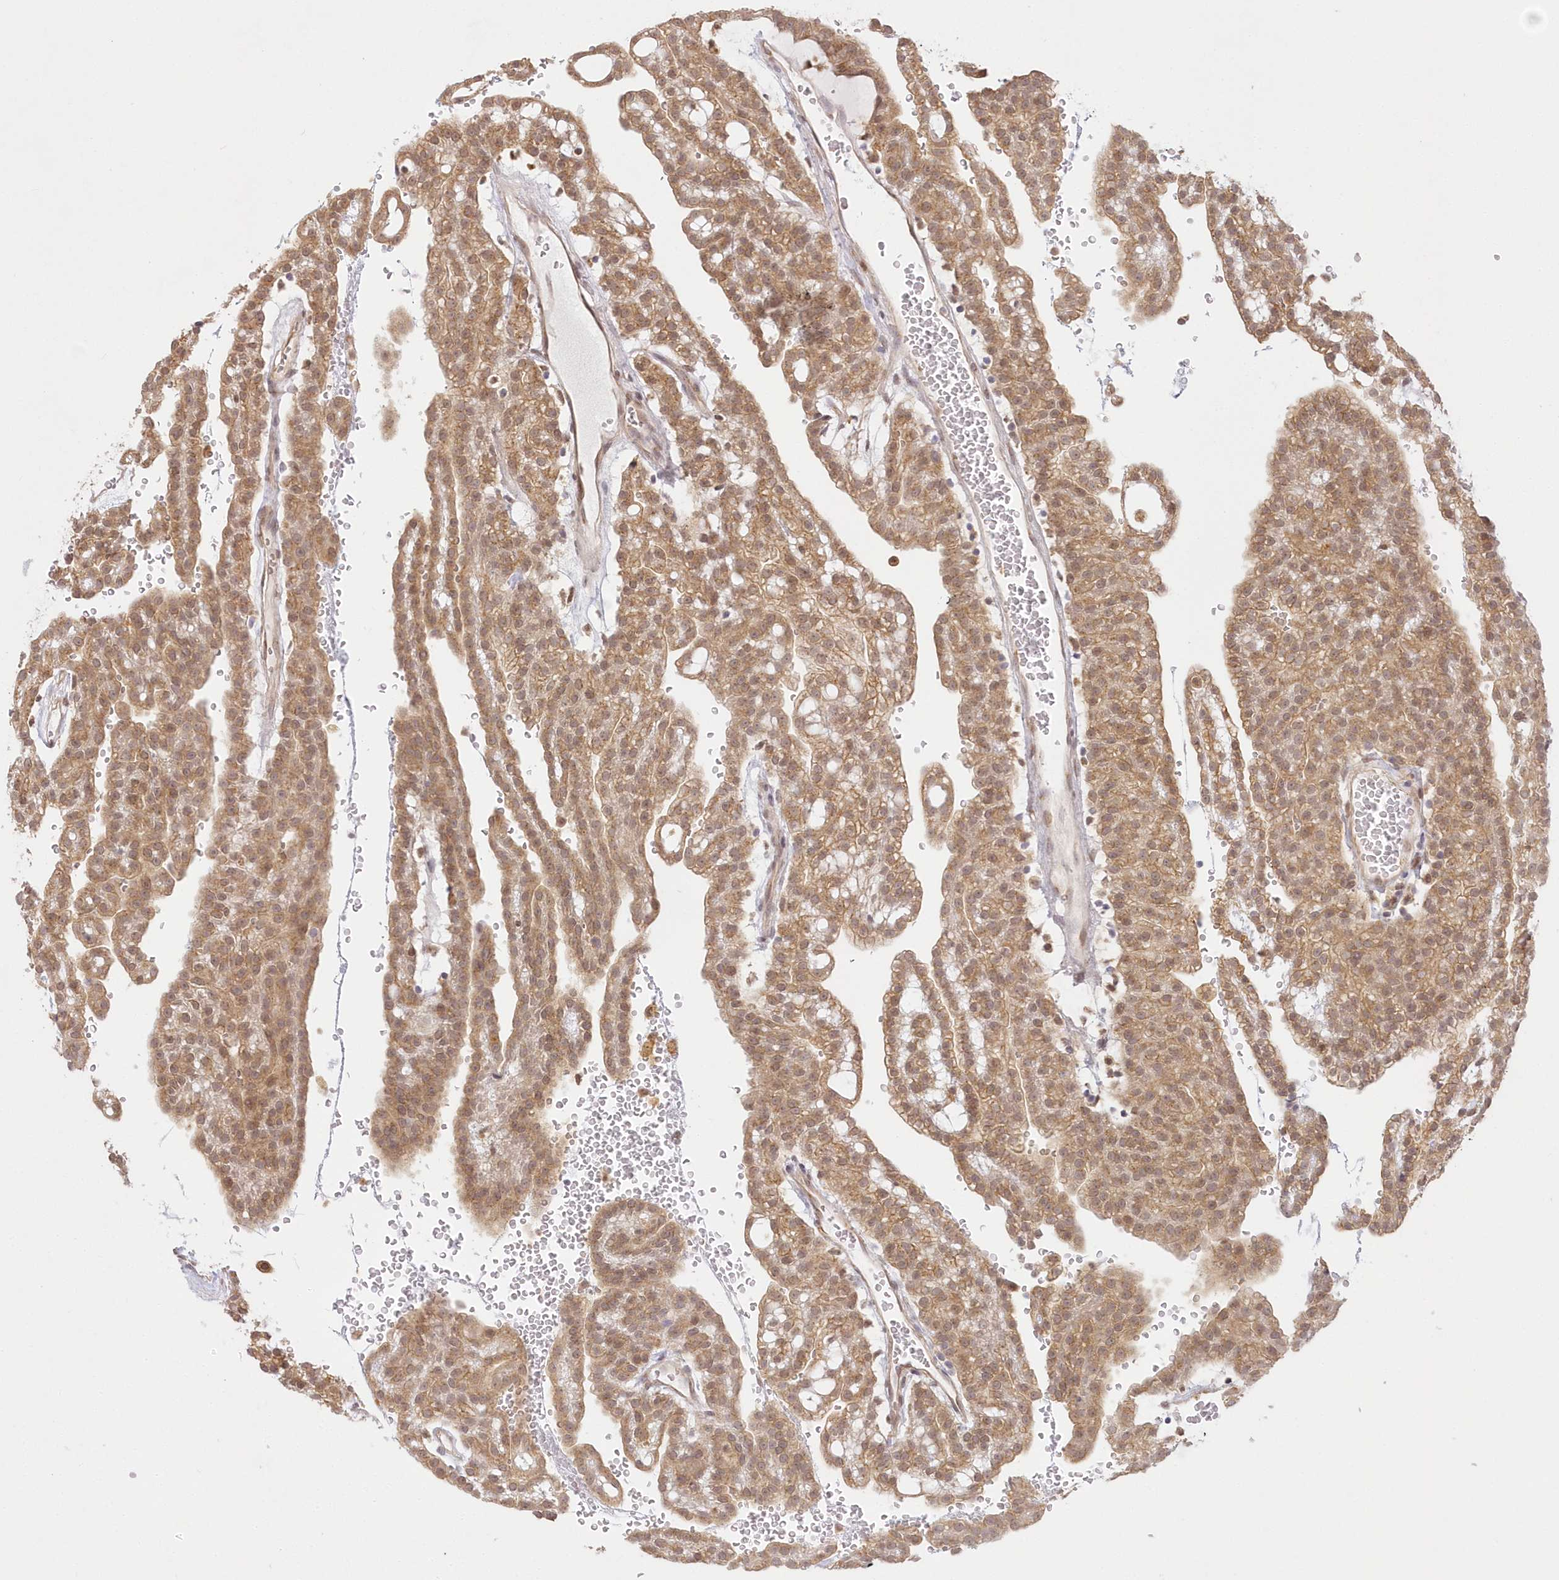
{"staining": {"intensity": "moderate", "quantity": ">75%", "location": "cytoplasmic/membranous,nuclear"}, "tissue": "renal cancer", "cell_type": "Tumor cells", "image_type": "cancer", "snomed": [{"axis": "morphology", "description": "Adenocarcinoma, NOS"}, {"axis": "topography", "description": "Kidney"}], "caption": "Immunohistochemical staining of renal cancer exhibits moderate cytoplasmic/membranous and nuclear protein positivity in approximately >75% of tumor cells. (IHC, brightfield microscopy, high magnification).", "gene": "RNPEP", "patient": {"sex": "male", "age": 63}}